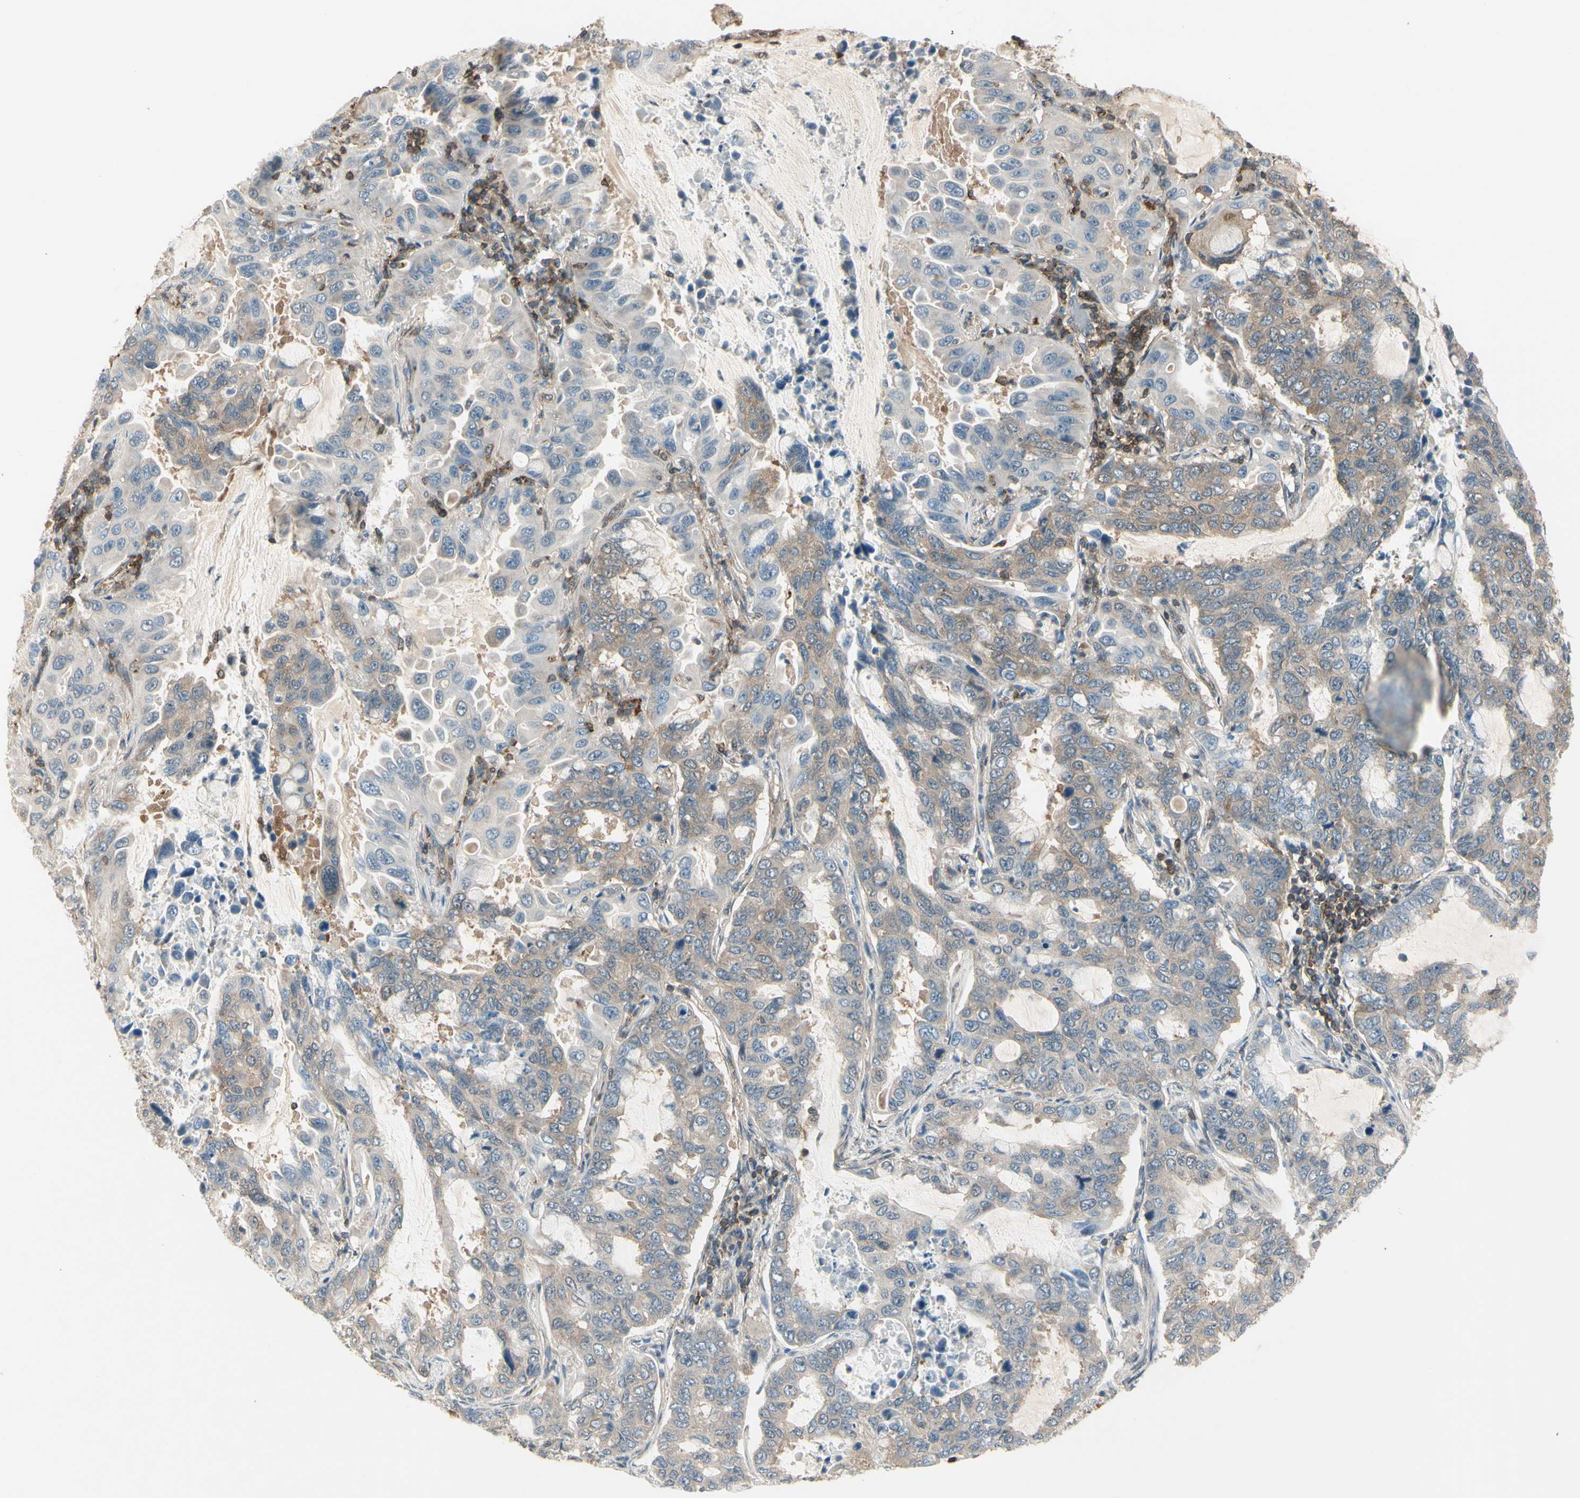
{"staining": {"intensity": "weak", "quantity": "25%-75%", "location": "cytoplasmic/membranous"}, "tissue": "lung cancer", "cell_type": "Tumor cells", "image_type": "cancer", "snomed": [{"axis": "morphology", "description": "Adenocarcinoma, NOS"}, {"axis": "topography", "description": "Lung"}], "caption": "Lung adenocarcinoma stained with a protein marker exhibits weak staining in tumor cells.", "gene": "OXSR1", "patient": {"sex": "male", "age": 64}}